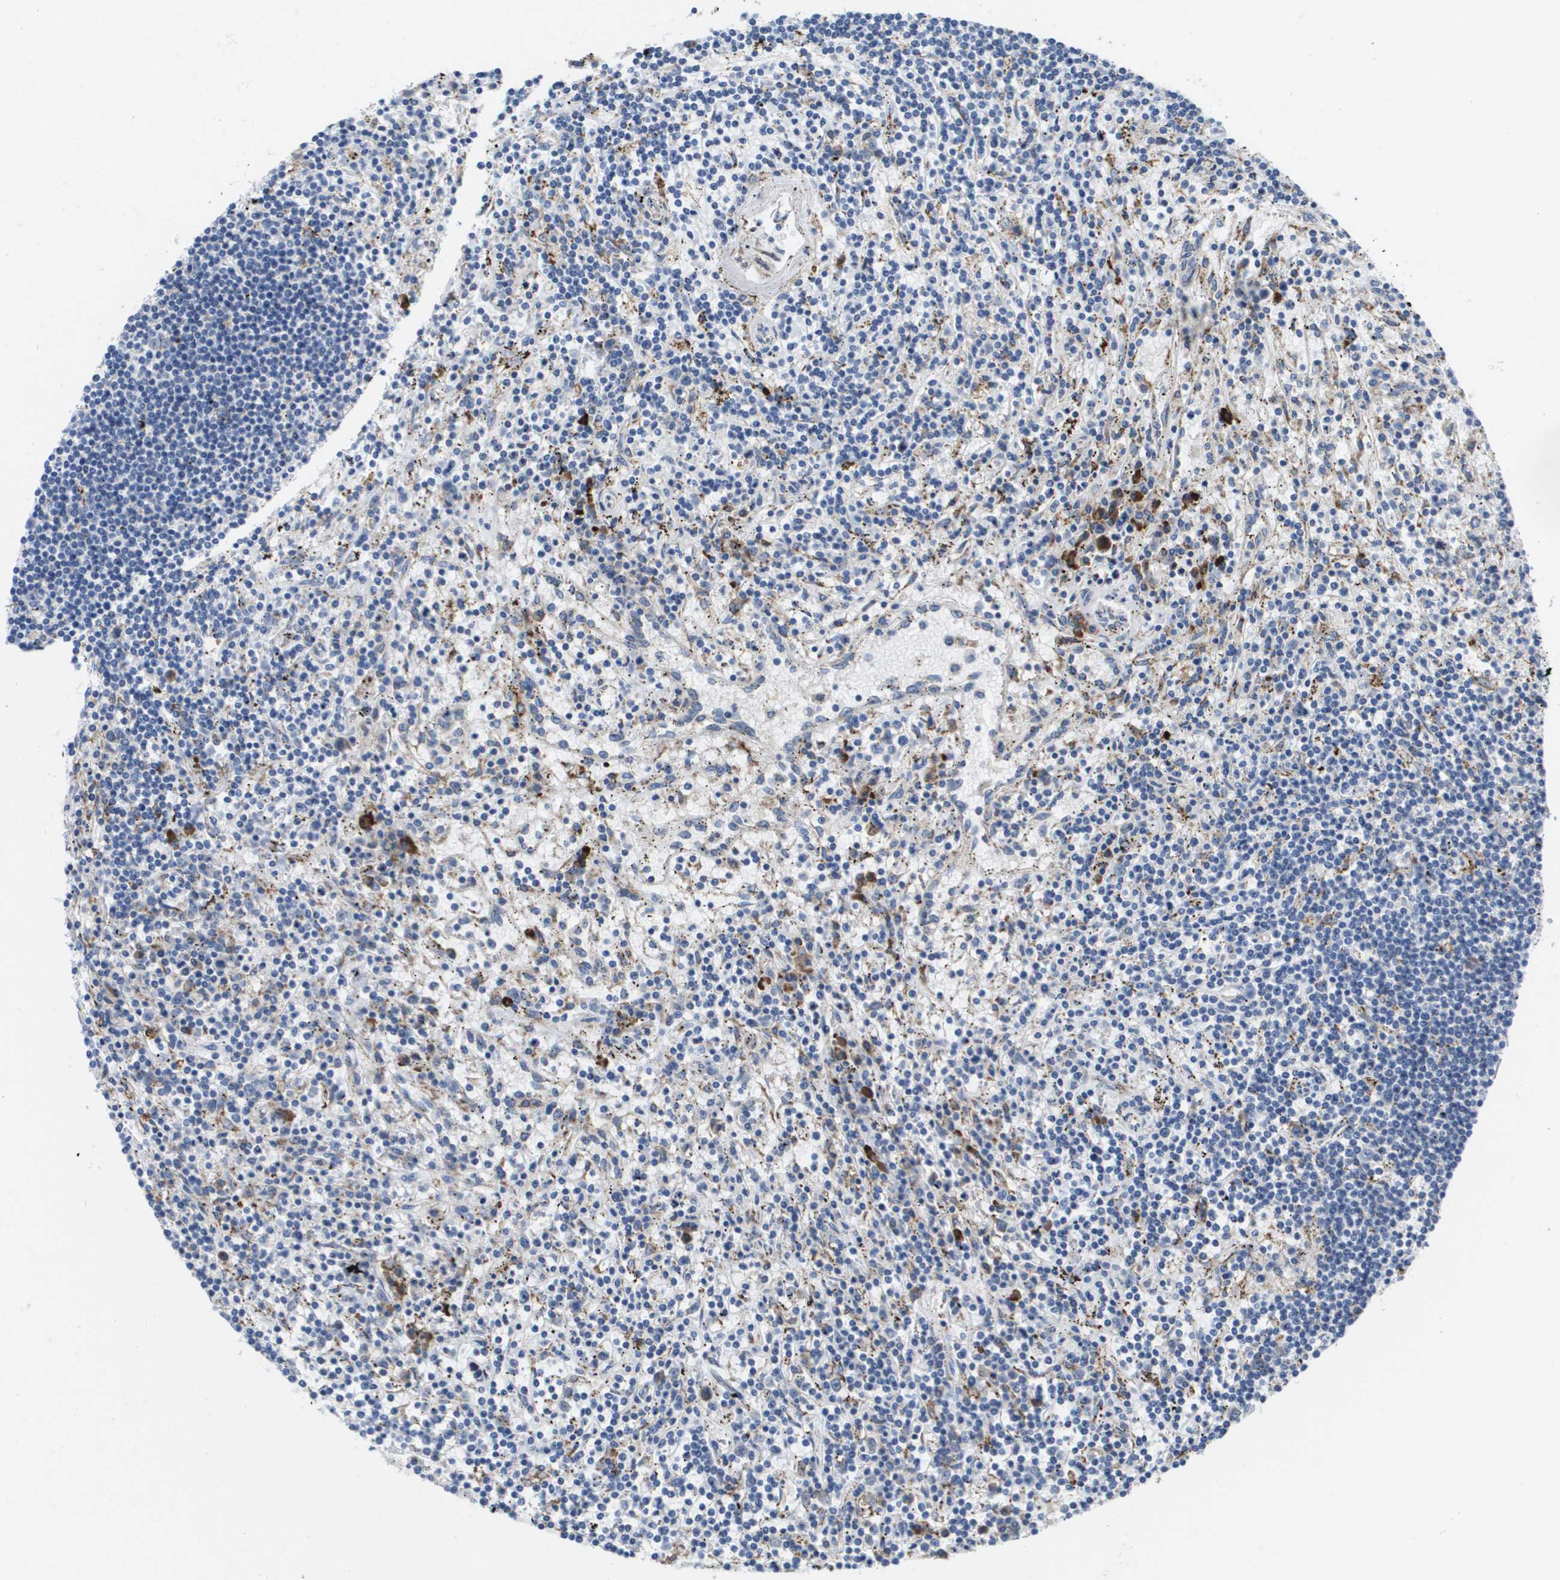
{"staining": {"intensity": "negative", "quantity": "none", "location": "none"}, "tissue": "lymphoma", "cell_type": "Tumor cells", "image_type": "cancer", "snomed": [{"axis": "morphology", "description": "Malignant lymphoma, non-Hodgkin's type, Low grade"}, {"axis": "topography", "description": "Spleen"}], "caption": "The IHC micrograph has no significant positivity in tumor cells of low-grade malignant lymphoma, non-Hodgkin's type tissue.", "gene": "CD3G", "patient": {"sex": "male", "age": 76}}